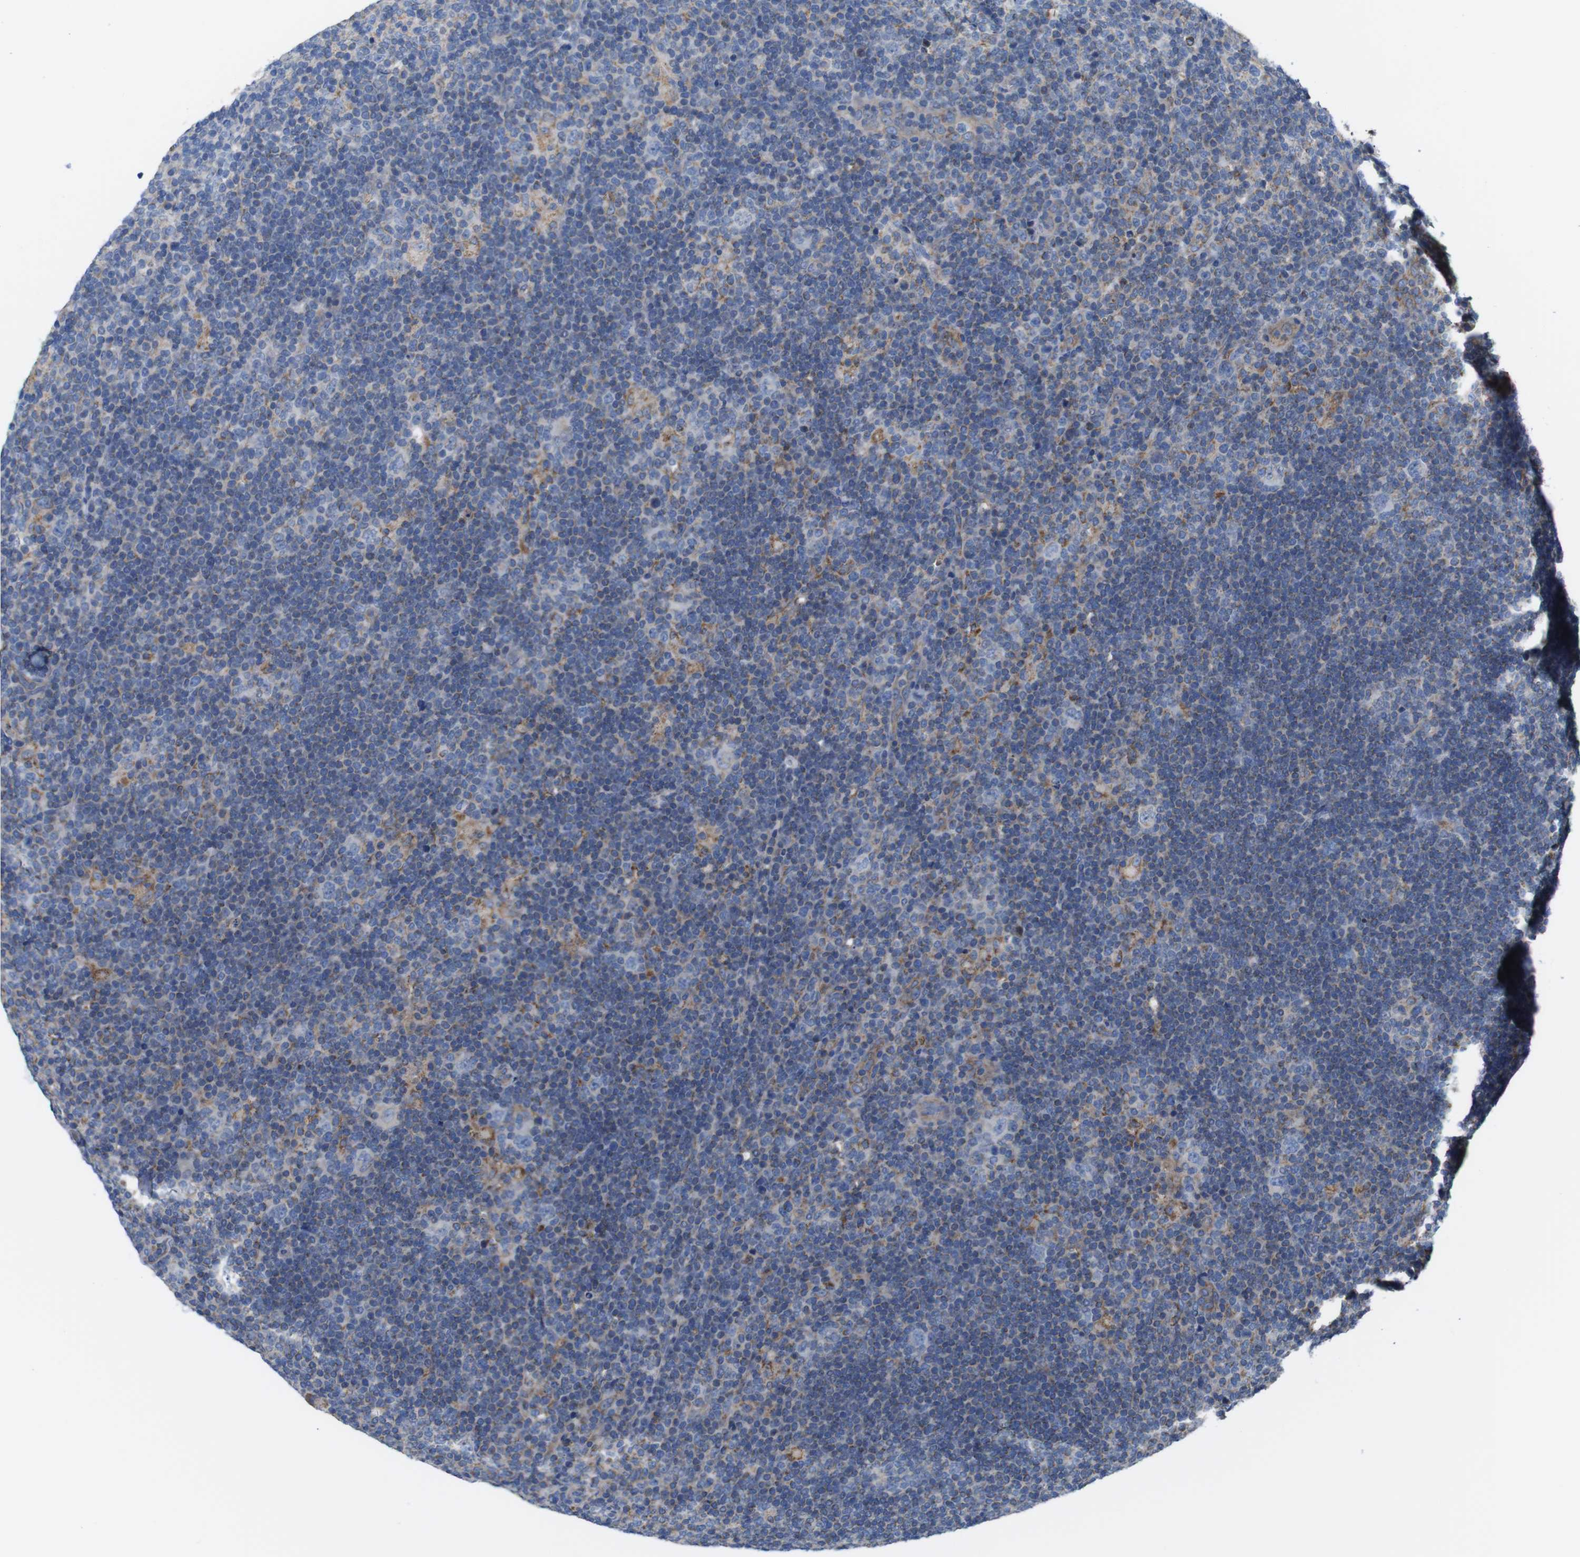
{"staining": {"intensity": "negative", "quantity": "none", "location": "none"}, "tissue": "lymphoma", "cell_type": "Tumor cells", "image_type": "cancer", "snomed": [{"axis": "morphology", "description": "Hodgkin's disease, NOS"}, {"axis": "topography", "description": "Lymph node"}], "caption": "Immunohistochemistry (IHC) photomicrograph of neoplastic tissue: human lymphoma stained with DAB reveals no significant protein expression in tumor cells.", "gene": "PDCD1LG2", "patient": {"sex": "female", "age": 57}}